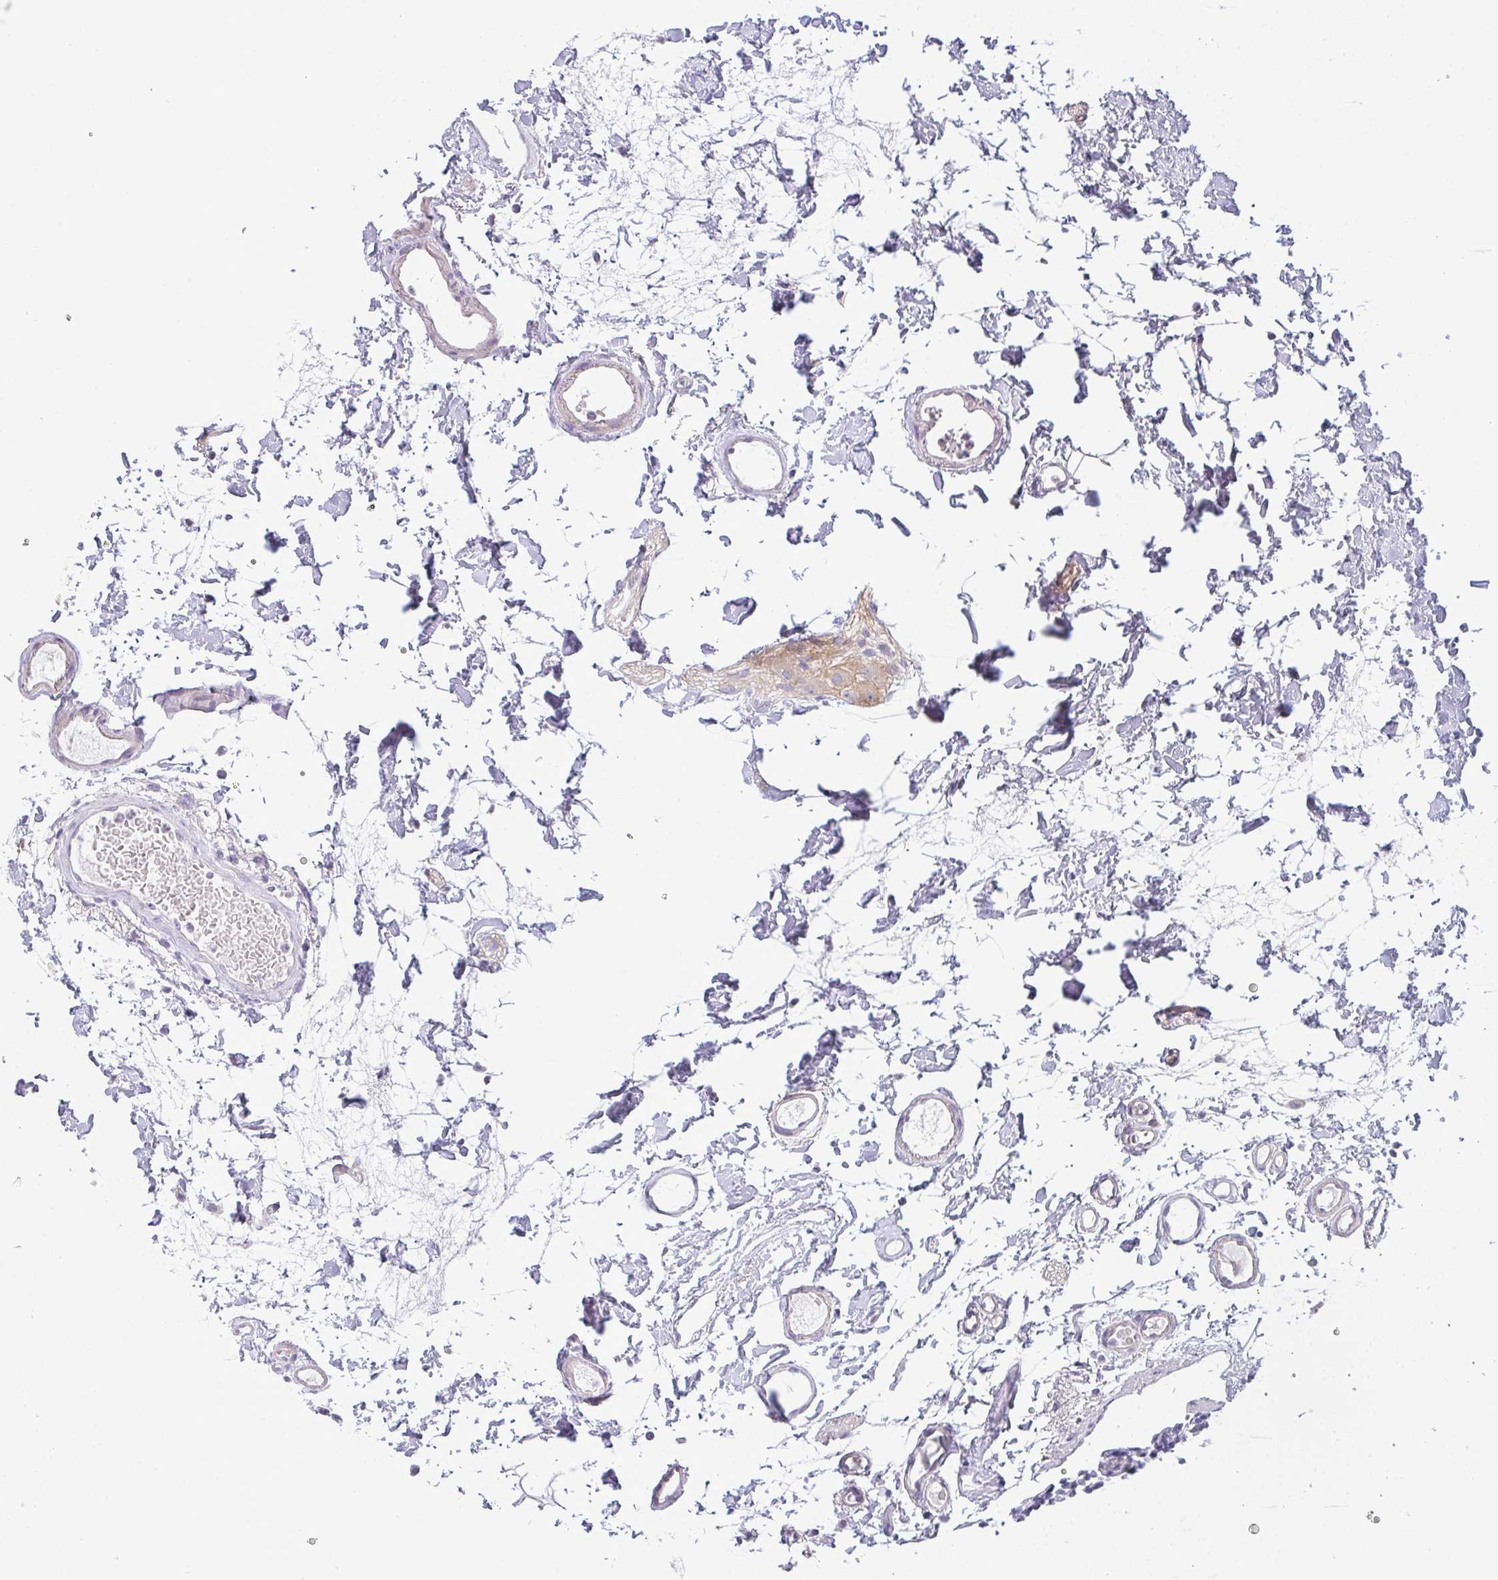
{"staining": {"intensity": "negative", "quantity": "none", "location": "none"}, "tissue": "colon", "cell_type": "Endothelial cells", "image_type": "normal", "snomed": [{"axis": "morphology", "description": "Normal tissue, NOS"}, {"axis": "topography", "description": "Colon"}], "caption": "An immunohistochemistry image of unremarkable colon is shown. There is no staining in endothelial cells of colon.", "gene": "SIRPB2", "patient": {"sex": "female", "age": 84}}